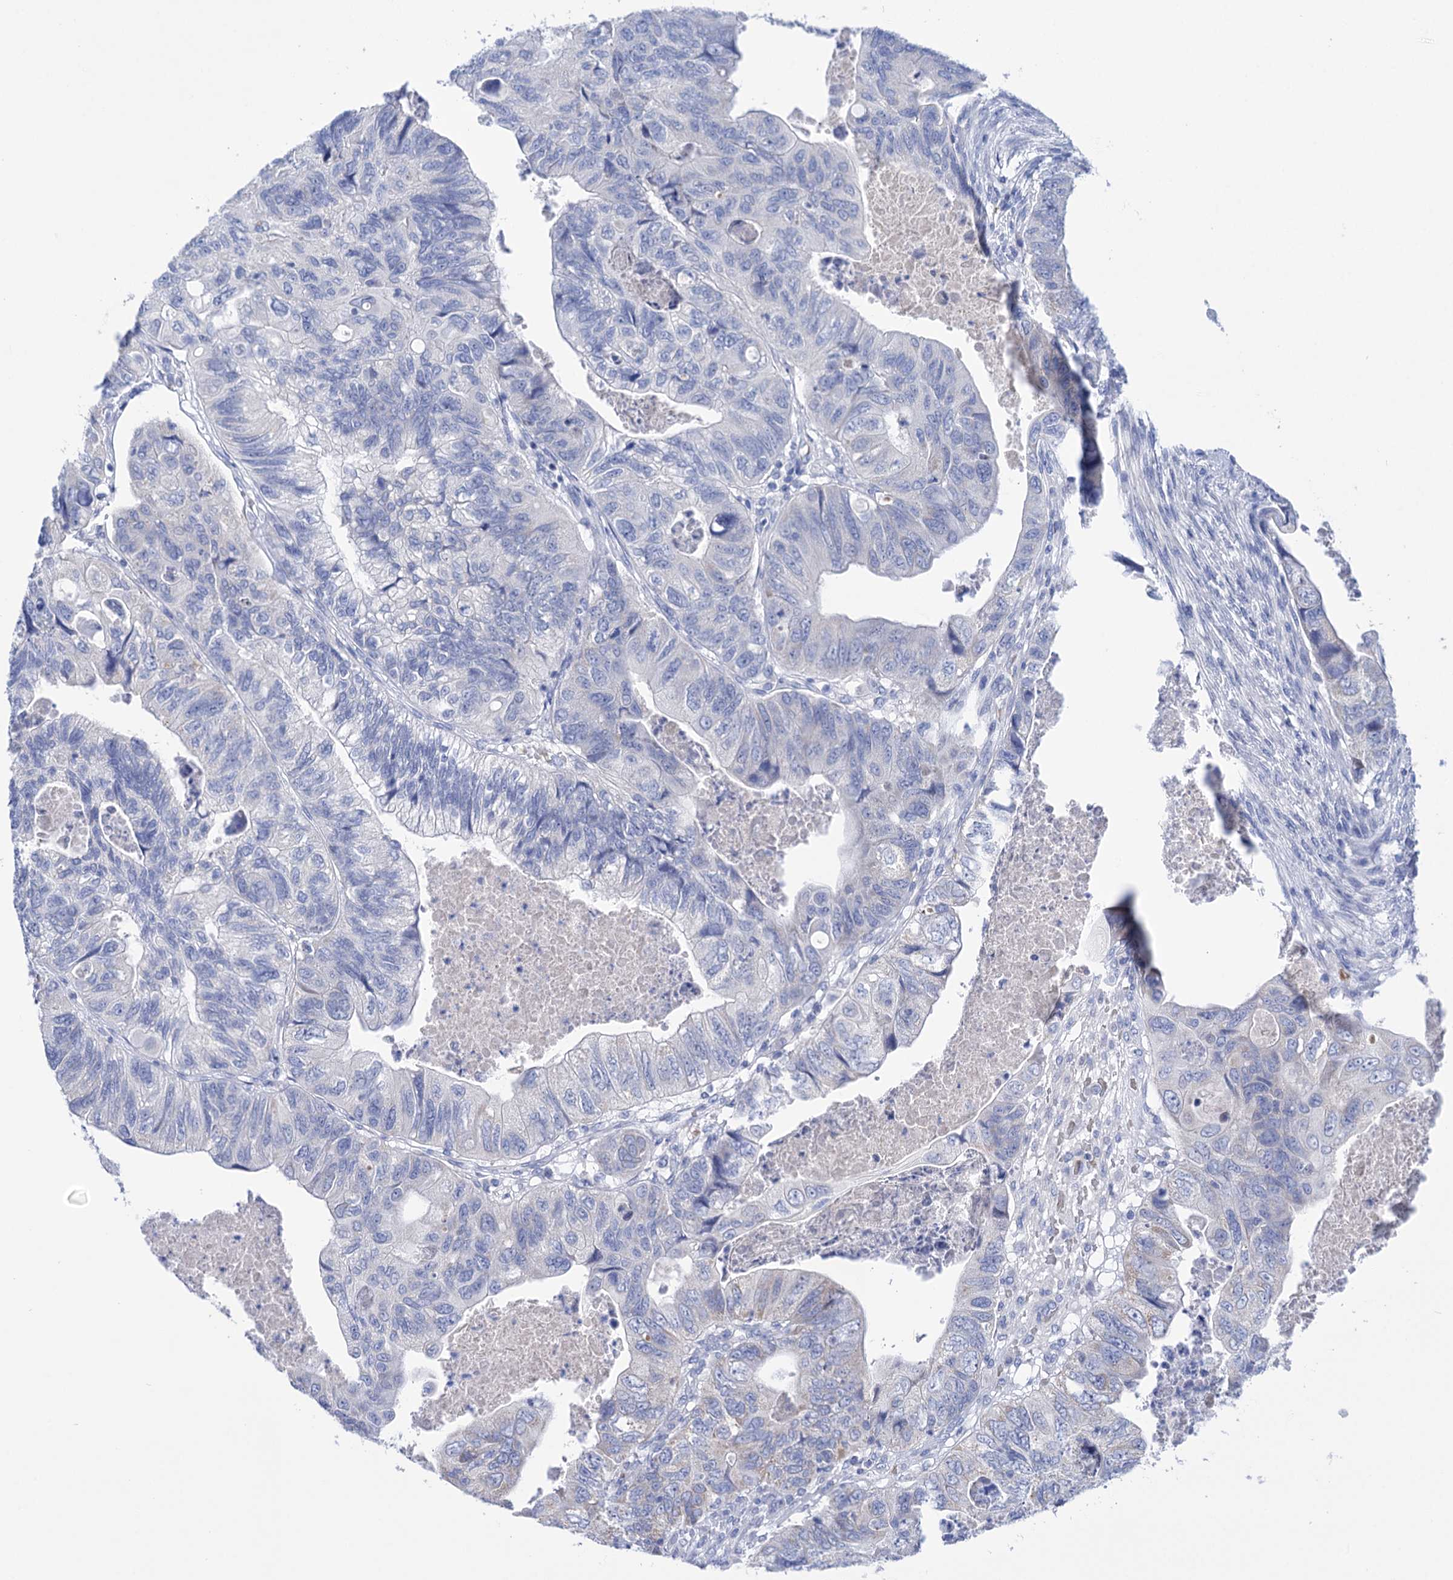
{"staining": {"intensity": "negative", "quantity": "none", "location": "none"}, "tissue": "colorectal cancer", "cell_type": "Tumor cells", "image_type": "cancer", "snomed": [{"axis": "morphology", "description": "Adenocarcinoma, NOS"}, {"axis": "topography", "description": "Rectum"}], "caption": "Human colorectal adenocarcinoma stained for a protein using IHC displays no positivity in tumor cells.", "gene": "YARS2", "patient": {"sex": "male", "age": 63}}